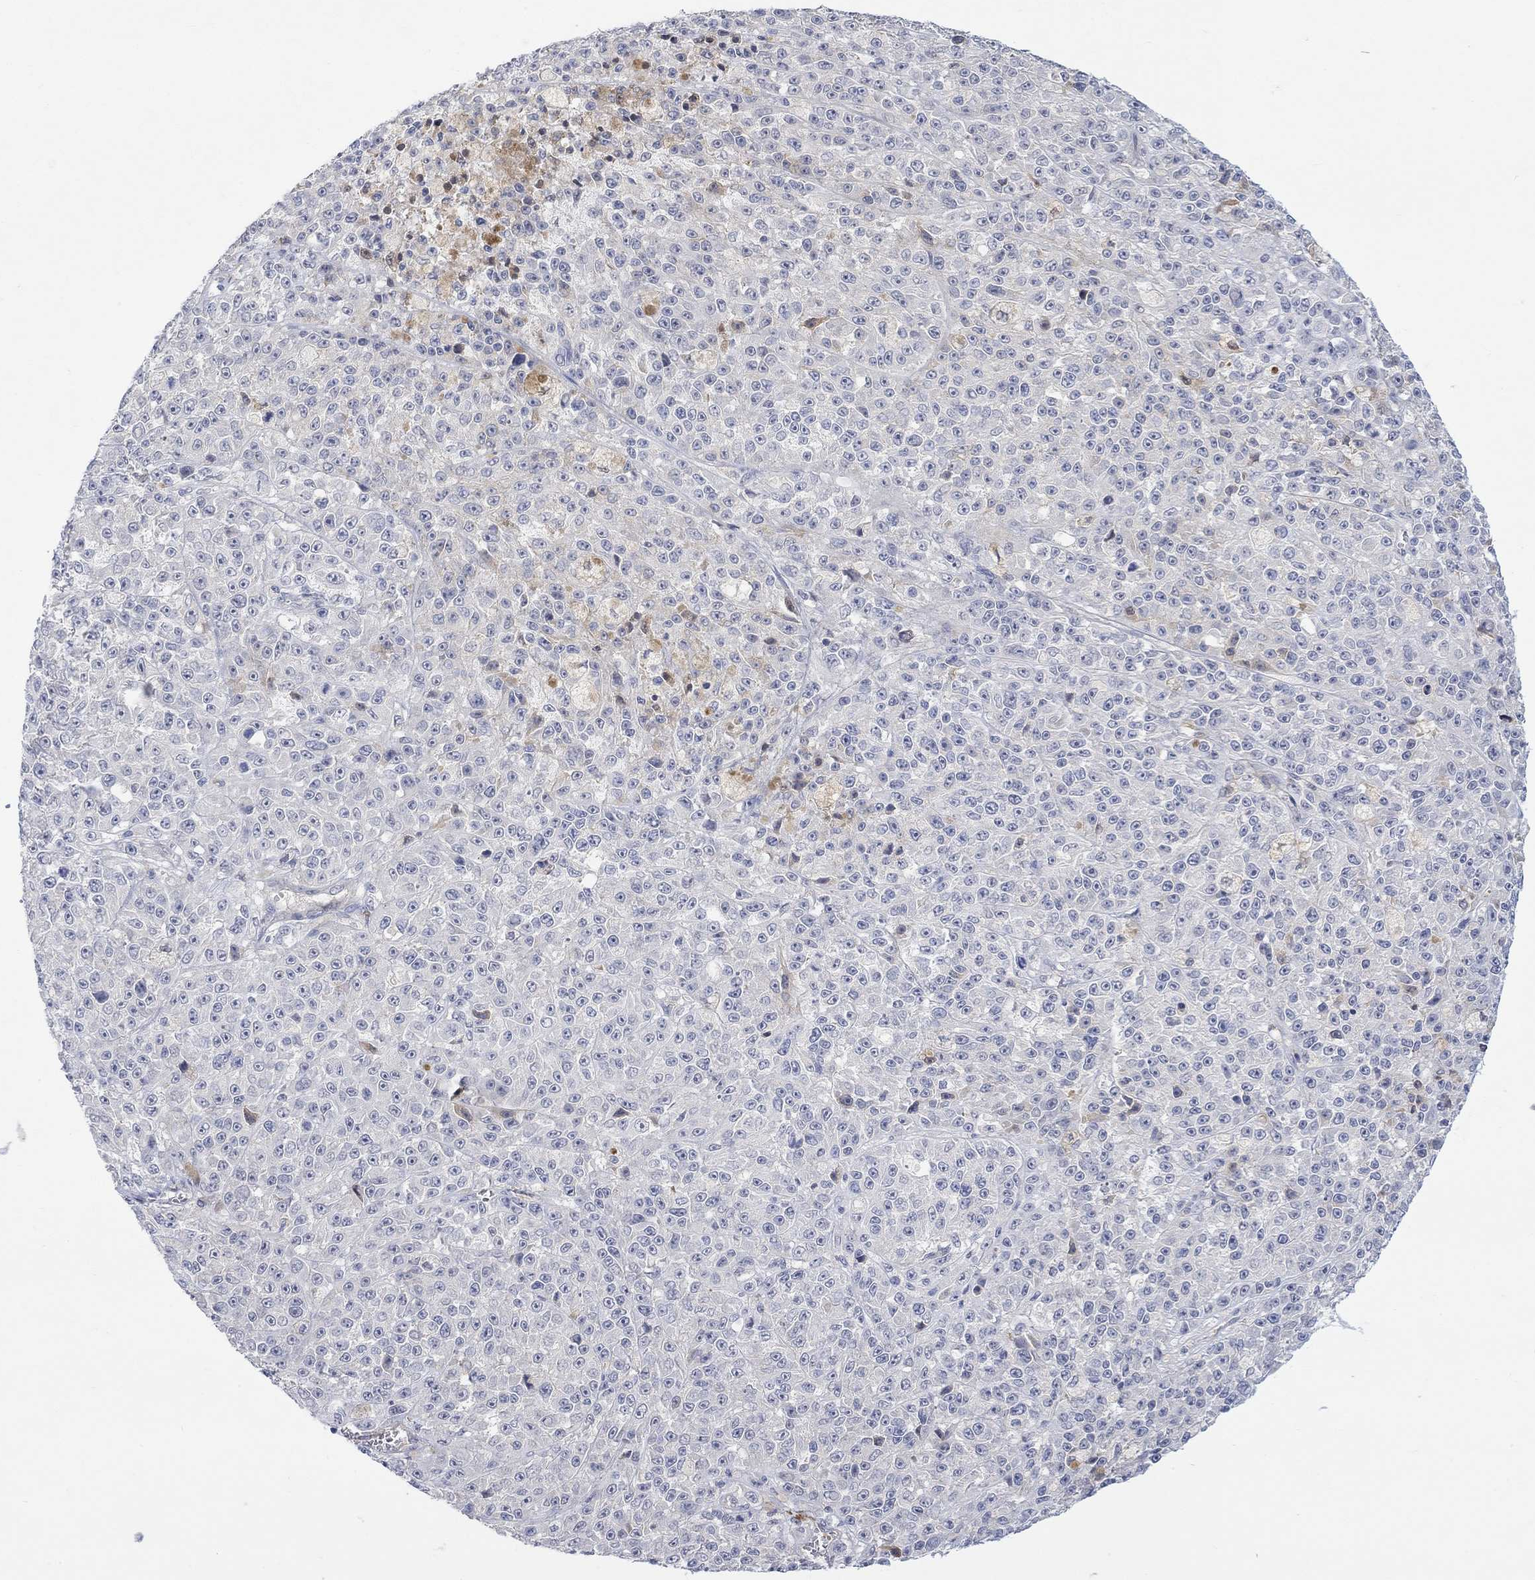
{"staining": {"intensity": "negative", "quantity": "none", "location": "none"}, "tissue": "melanoma", "cell_type": "Tumor cells", "image_type": "cancer", "snomed": [{"axis": "morphology", "description": "Malignant melanoma, NOS"}, {"axis": "topography", "description": "Skin"}], "caption": "An image of human malignant melanoma is negative for staining in tumor cells.", "gene": "MSTN", "patient": {"sex": "female", "age": 58}}